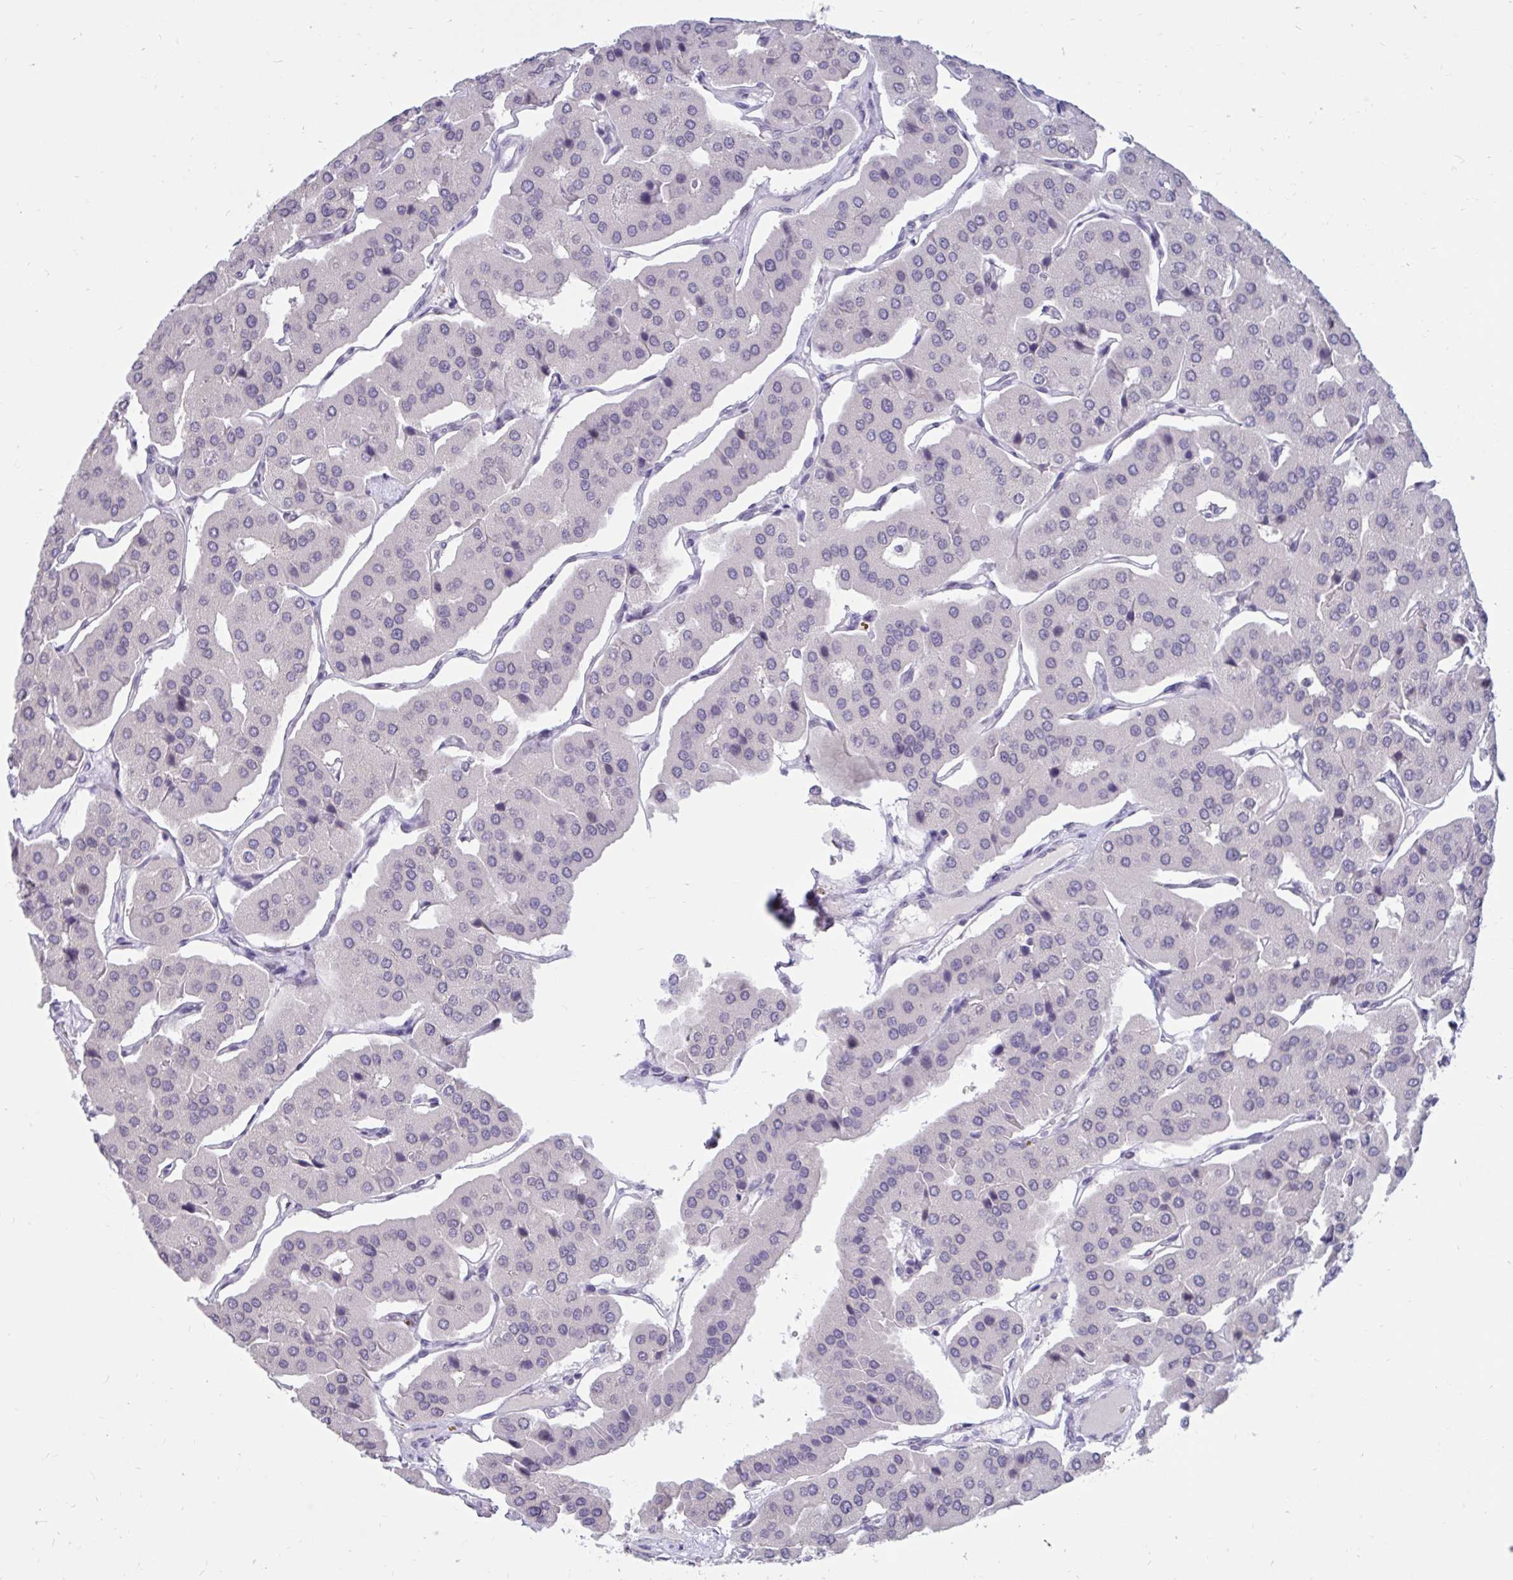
{"staining": {"intensity": "negative", "quantity": "none", "location": "none"}, "tissue": "parathyroid gland", "cell_type": "Glandular cells", "image_type": "normal", "snomed": [{"axis": "morphology", "description": "Normal tissue, NOS"}, {"axis": "morphology", "description": "Adenoma, NOS"}, {"axis": "topography", "description": "Parathyroid gland"}], "caption": "Glandular cells show no significant positivity in normal parathyroid gland. Nuclei are stained in blue.", "gene": "ARPP19", "patient": {"sex": "female", "age": 86}}